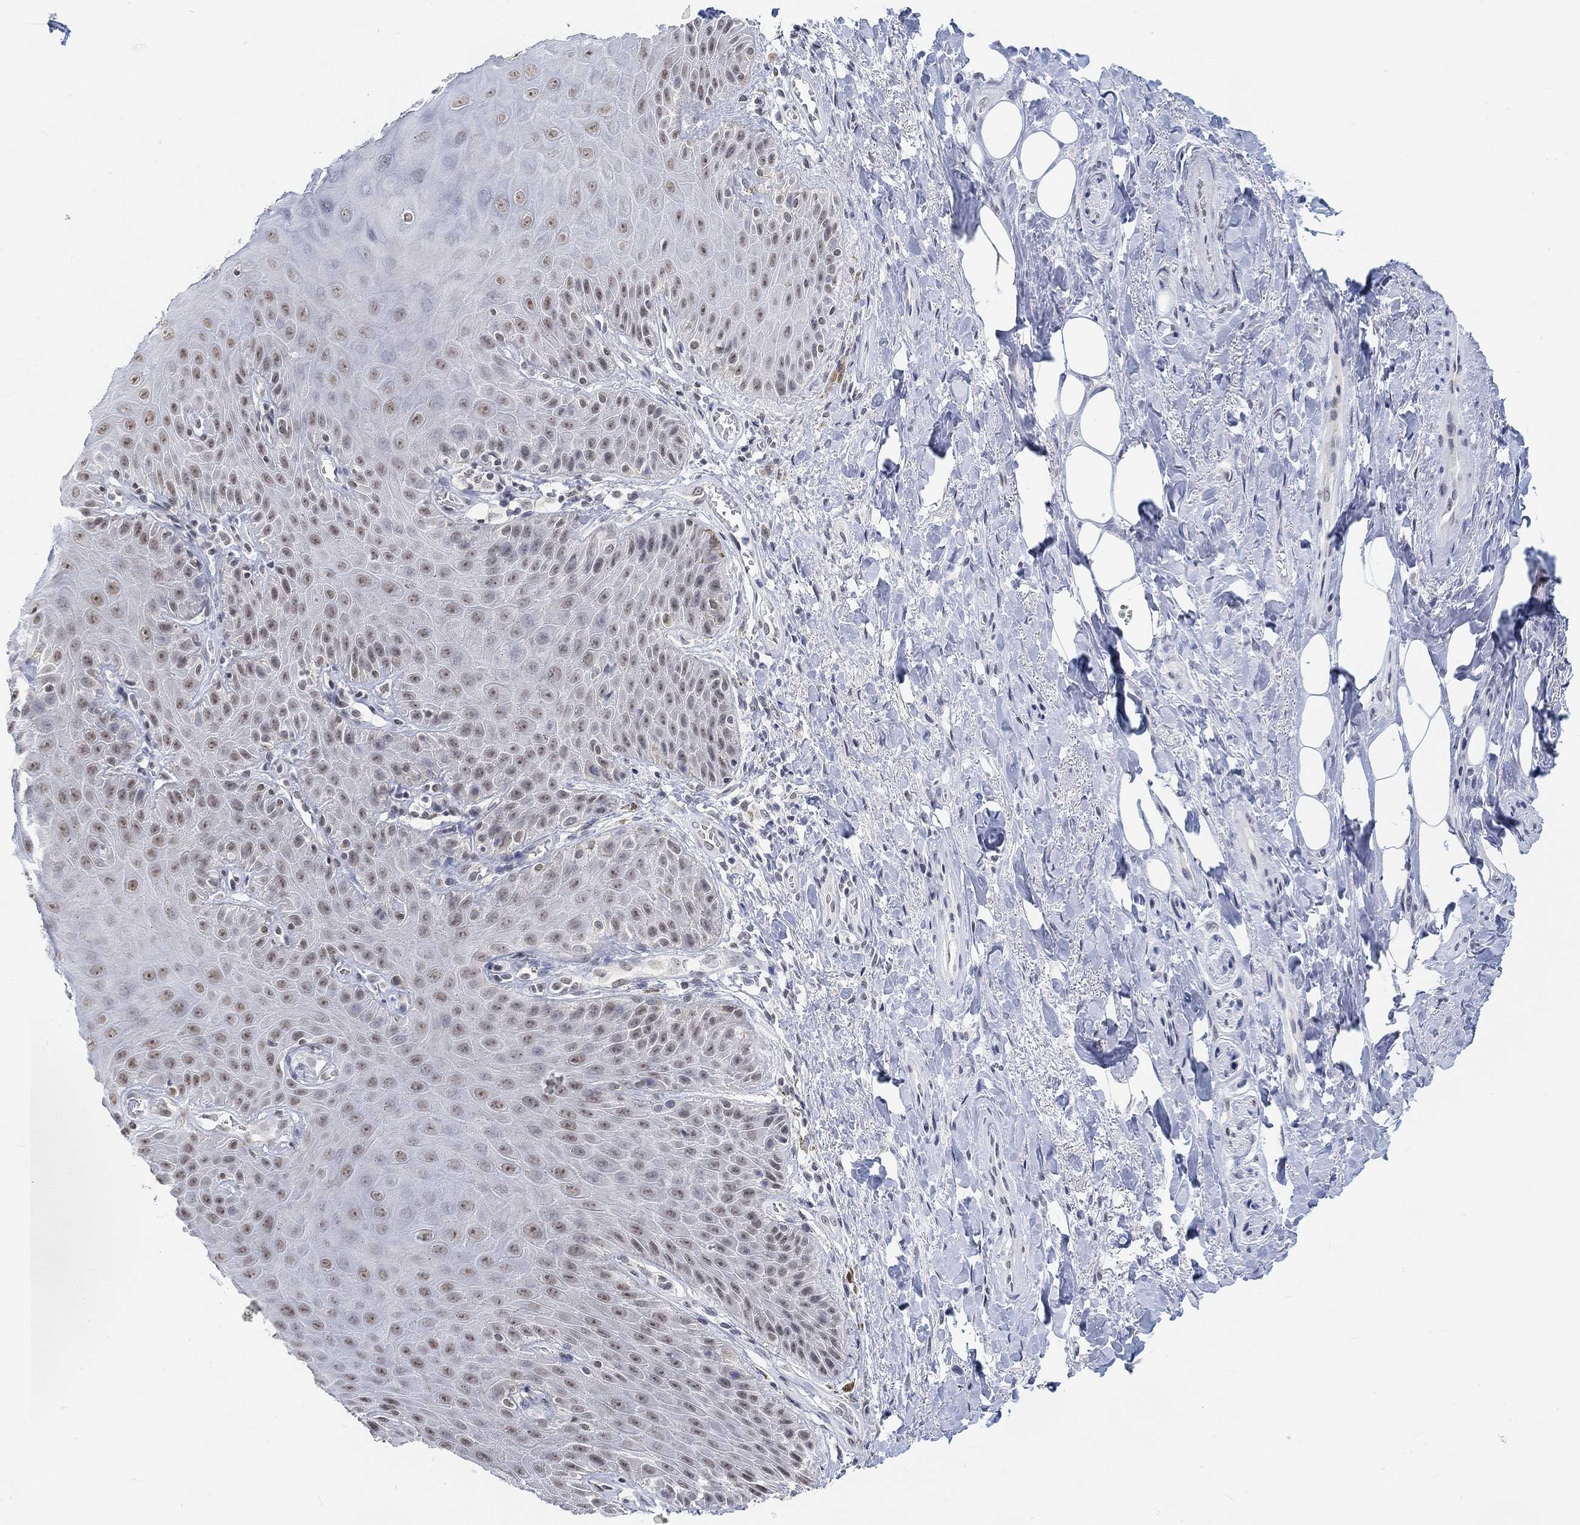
{"staining": {"intensity": "weak", "quantity": "25%-75%", "location": "nuclear"}, "tissue": "skin", "cell_type": "Epidermal cells", "image_type": "normal", "snomed": [{"axis": "morphology", "description": "Normal tissue, NOS"}, {"axis": "topography", "description": "Anal"}, {"axis": "topography", "description": "Peripheral nerve tissue"}], "caption": "High-power microscopy captured an immunohistochemistry image of normal skin, revealing weak nuclear expression in approximately 25%-75% of epidermal cells.", "gene": "PURG", "patient": {"sex": "male", "age": 53}}